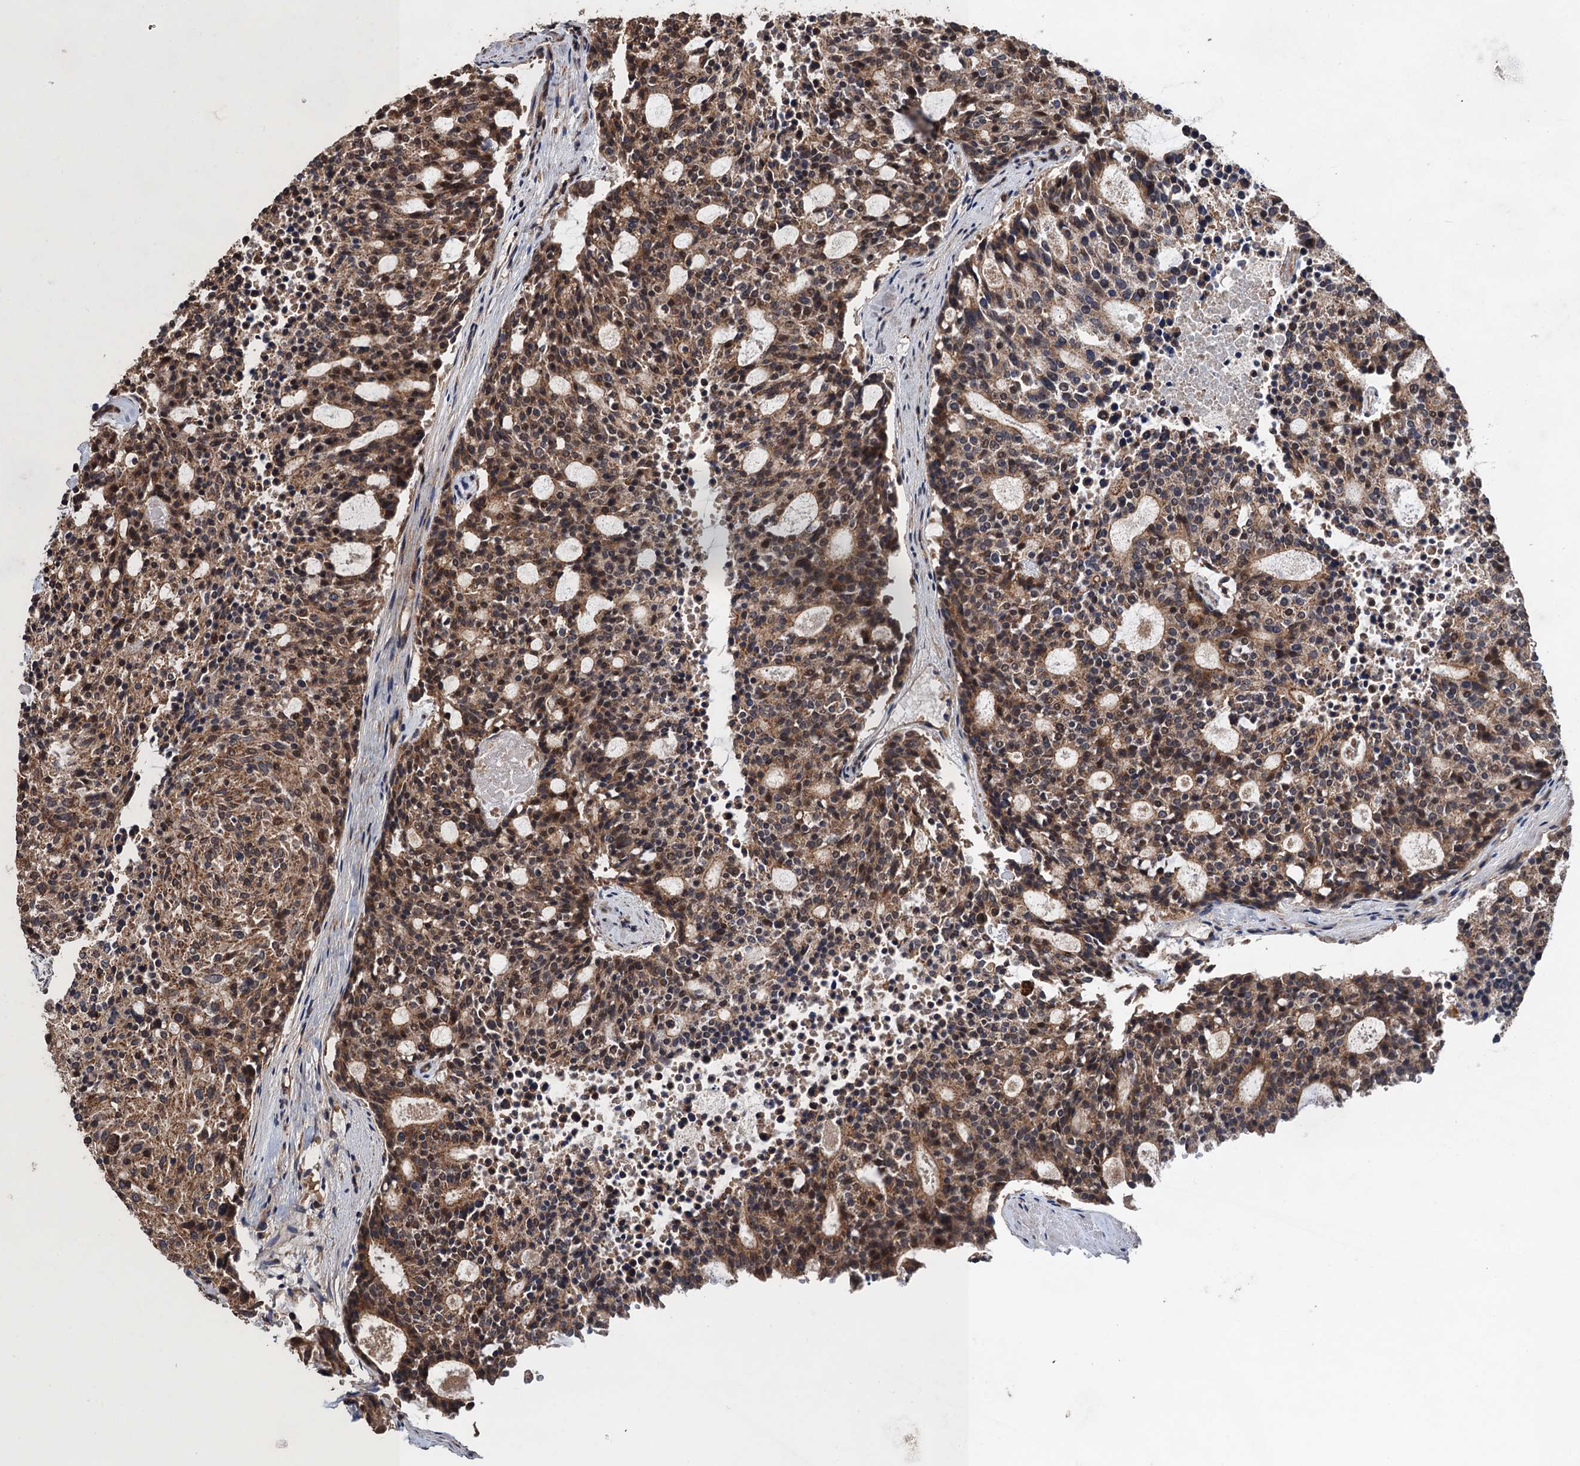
{"staining": {"intensity": "moderate", "quantity": ">75%", "location": "cytoplasmic/membranous"}, "tissue": "carcinoid", "cell_type": "Tumor cells", "image_type": "cancer", "snomed": [{"axis": "morphology", "description": "Carcinoid, malignant, NOS"}, {"axis": "topography", "description": "Pancreas"}], "caption": "The image shows staining of carcinoid (malignant), revealing moderate cytoplasmic/membranous protein staining (brown color) within tumor cells.", "gene": "PPP4R1", "patient": {"sex": "female", "age": 54}}